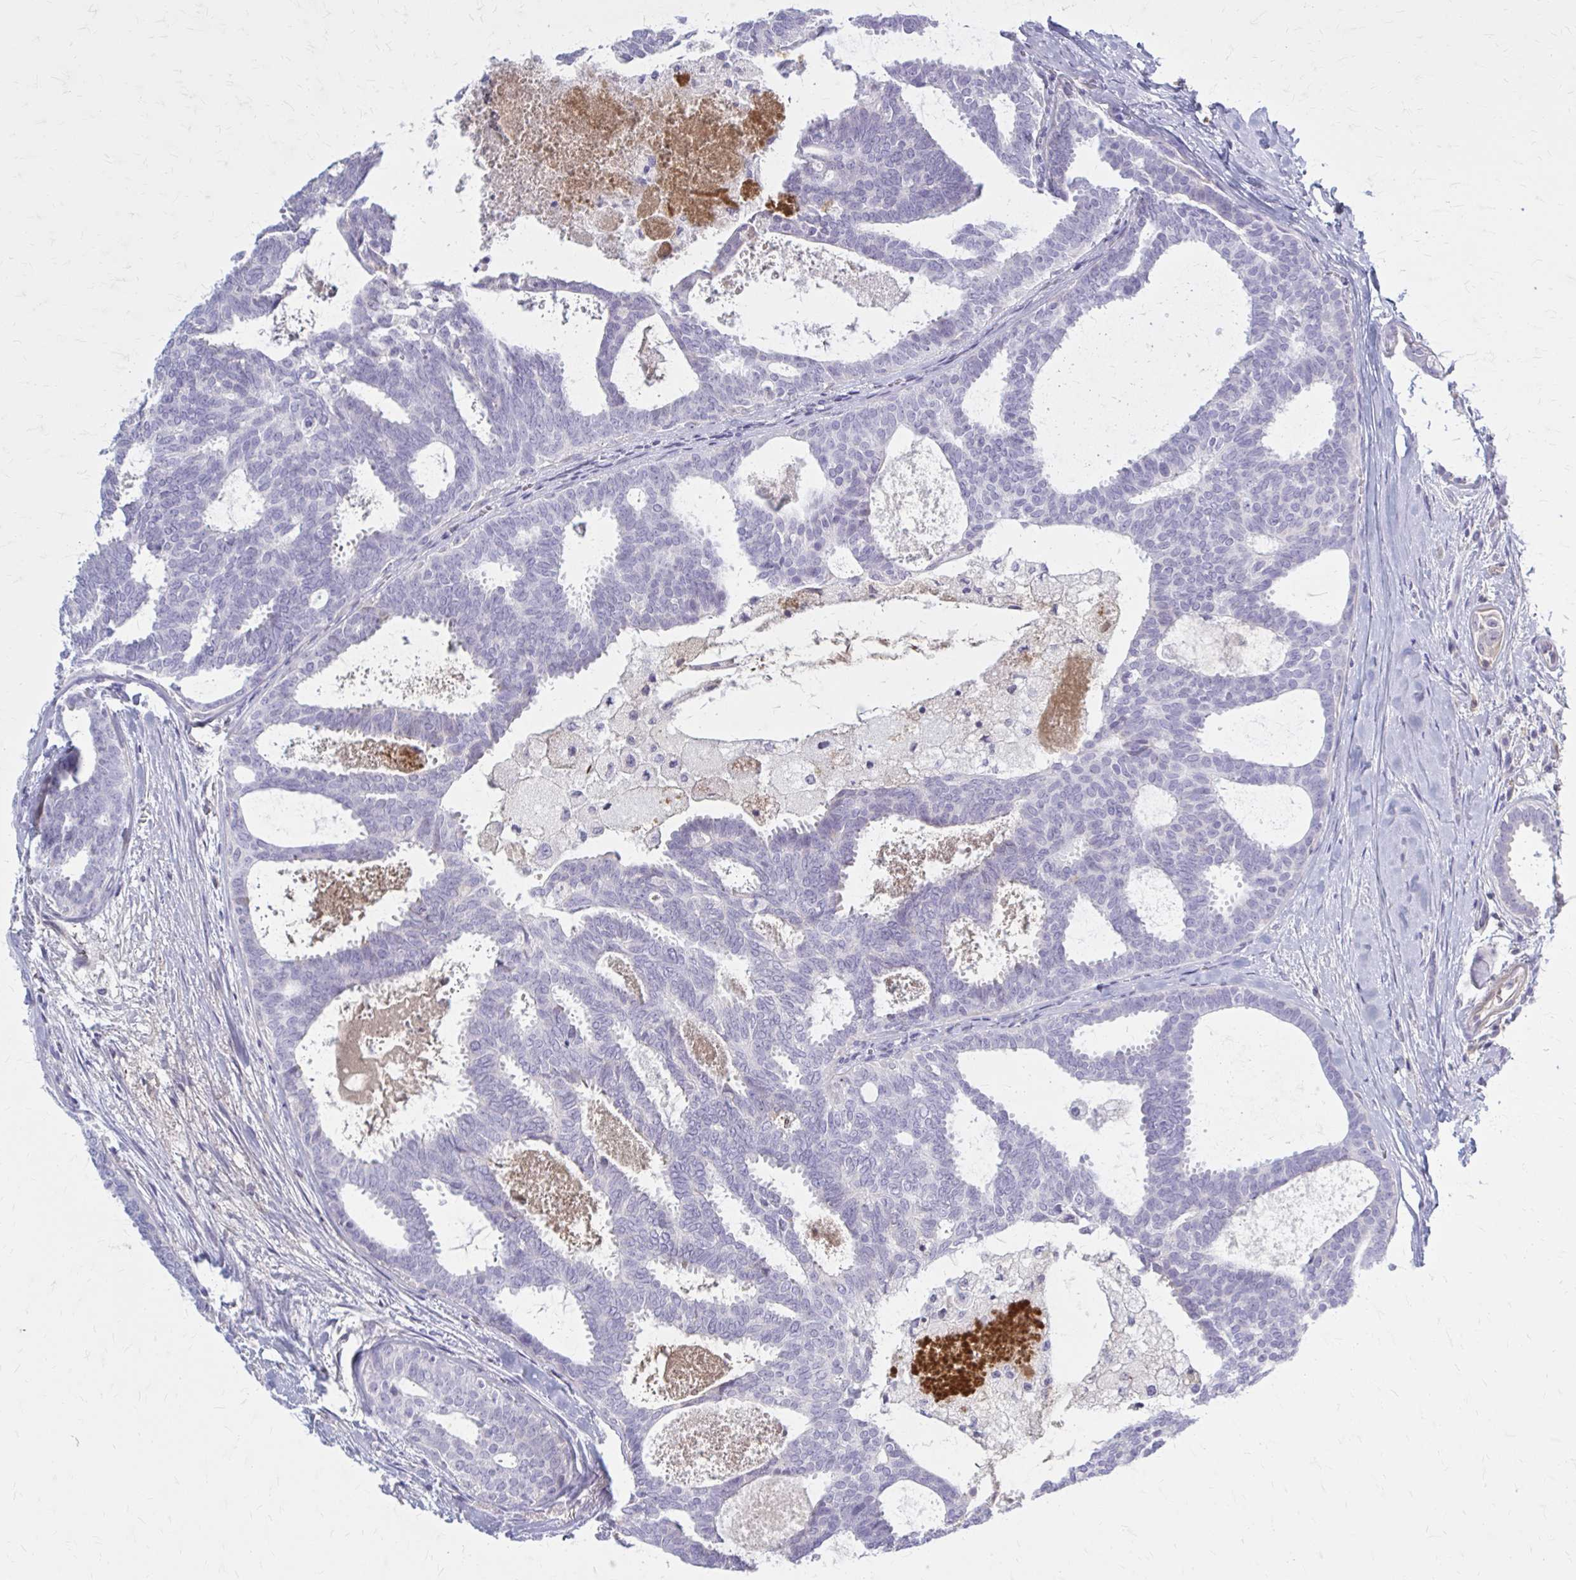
{"staining": {"intensity": "negative", "quantity": "none", "location": "none"}, "tissue": "breast cancer", "cell_type": "Tumor cells", "image_type": "cancer", "snomed": [{"axis": "morphology", "description": "Intraductal carcinoma, in situ"}, {"axis": "morphology", "description": "Duct carcinoma"}, {"axis": "morphology", "description": "Lobular carcinoma, in situ"}, {"axis": "topography", "description": "Breast"}], "caption": "Breast intraductal carcinoma,  in situ was stained to show a protein in brown. There is no significant expression in tumor cells.", "gene": "SERPIND1", "patient": {"sex": "female", "age": 44}}